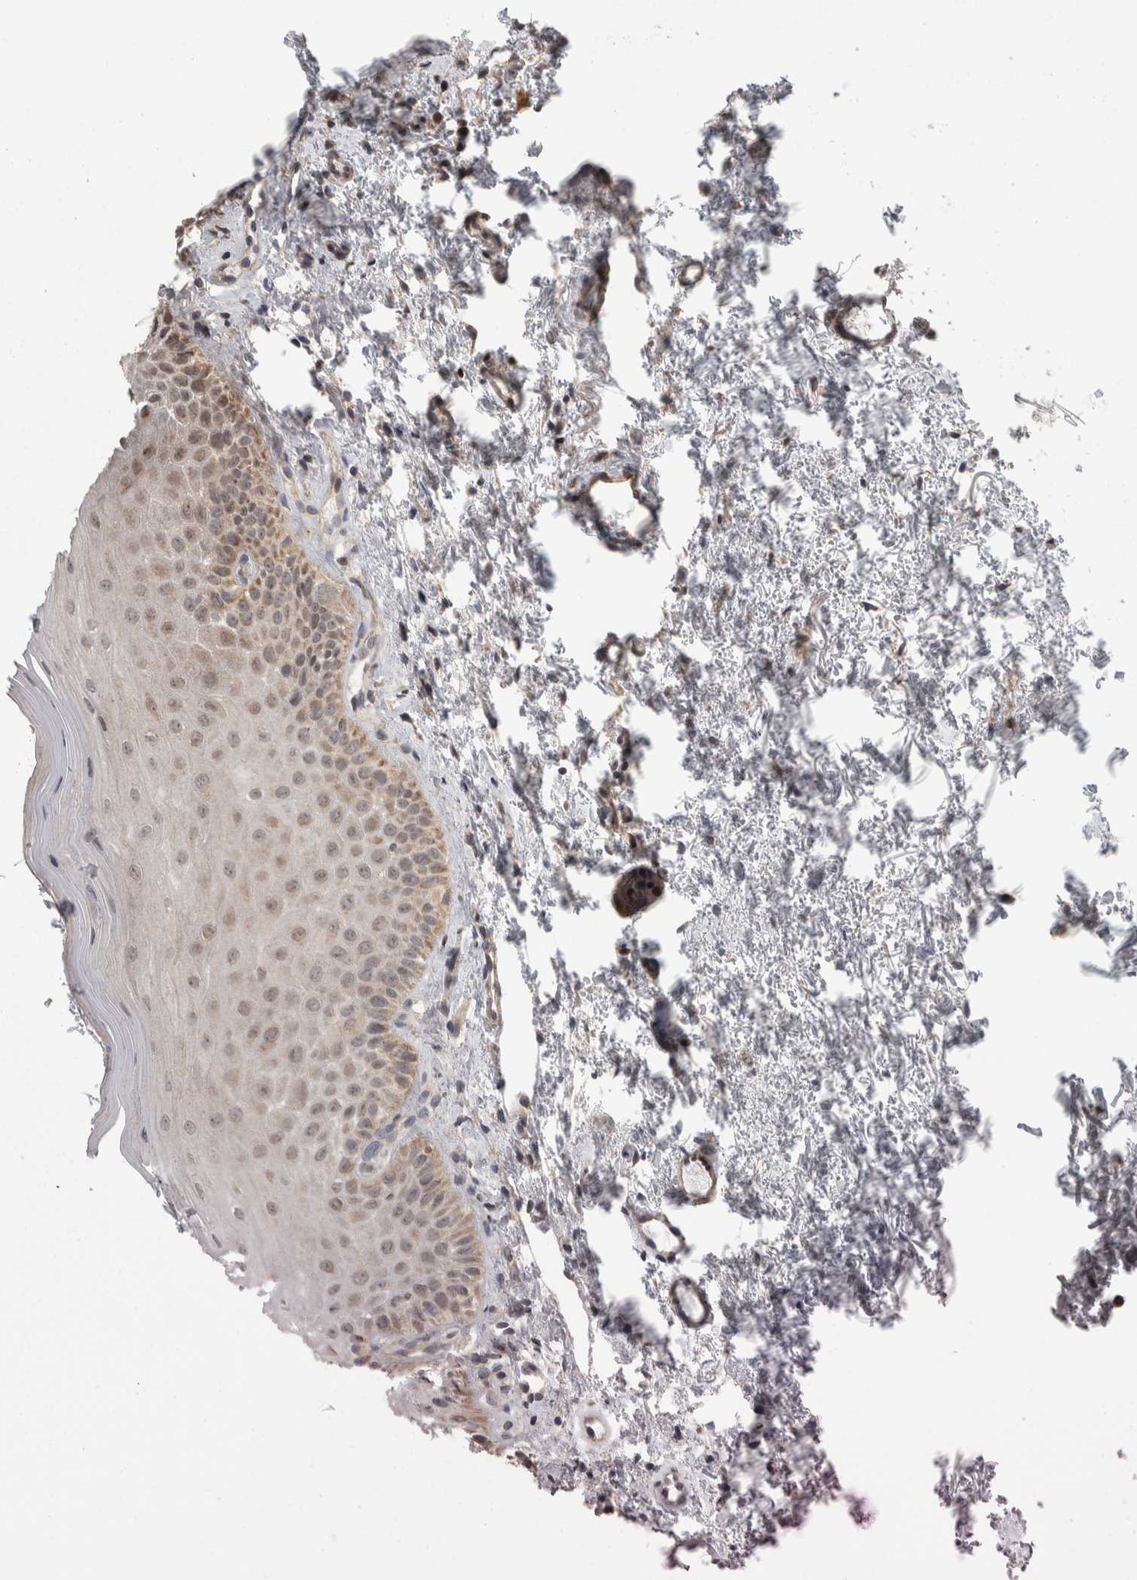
{"staining": {"intensity": "weak", "quantity": ">75%", "location": "cytoplasmic/membranous,nuclear"}, "tissue": "oral mucosa", "cell_type": "Squamous epithelial cells", "image_type": "normal", "snomed": [{"axis": "morphology", "description": "Normal tissue, NOS"}, {"axis": "topography", "description": "Oral tissue"}], "caption": "Immunohistochemical staining of normal oral mucosa shows >75% levels of weak cytoplasmic/membranous,nuclear protein staining in approximately >75% of squamous epithelial cells.", "gene": "CWC27", "patient": {"sex": "male", "age": 66}}